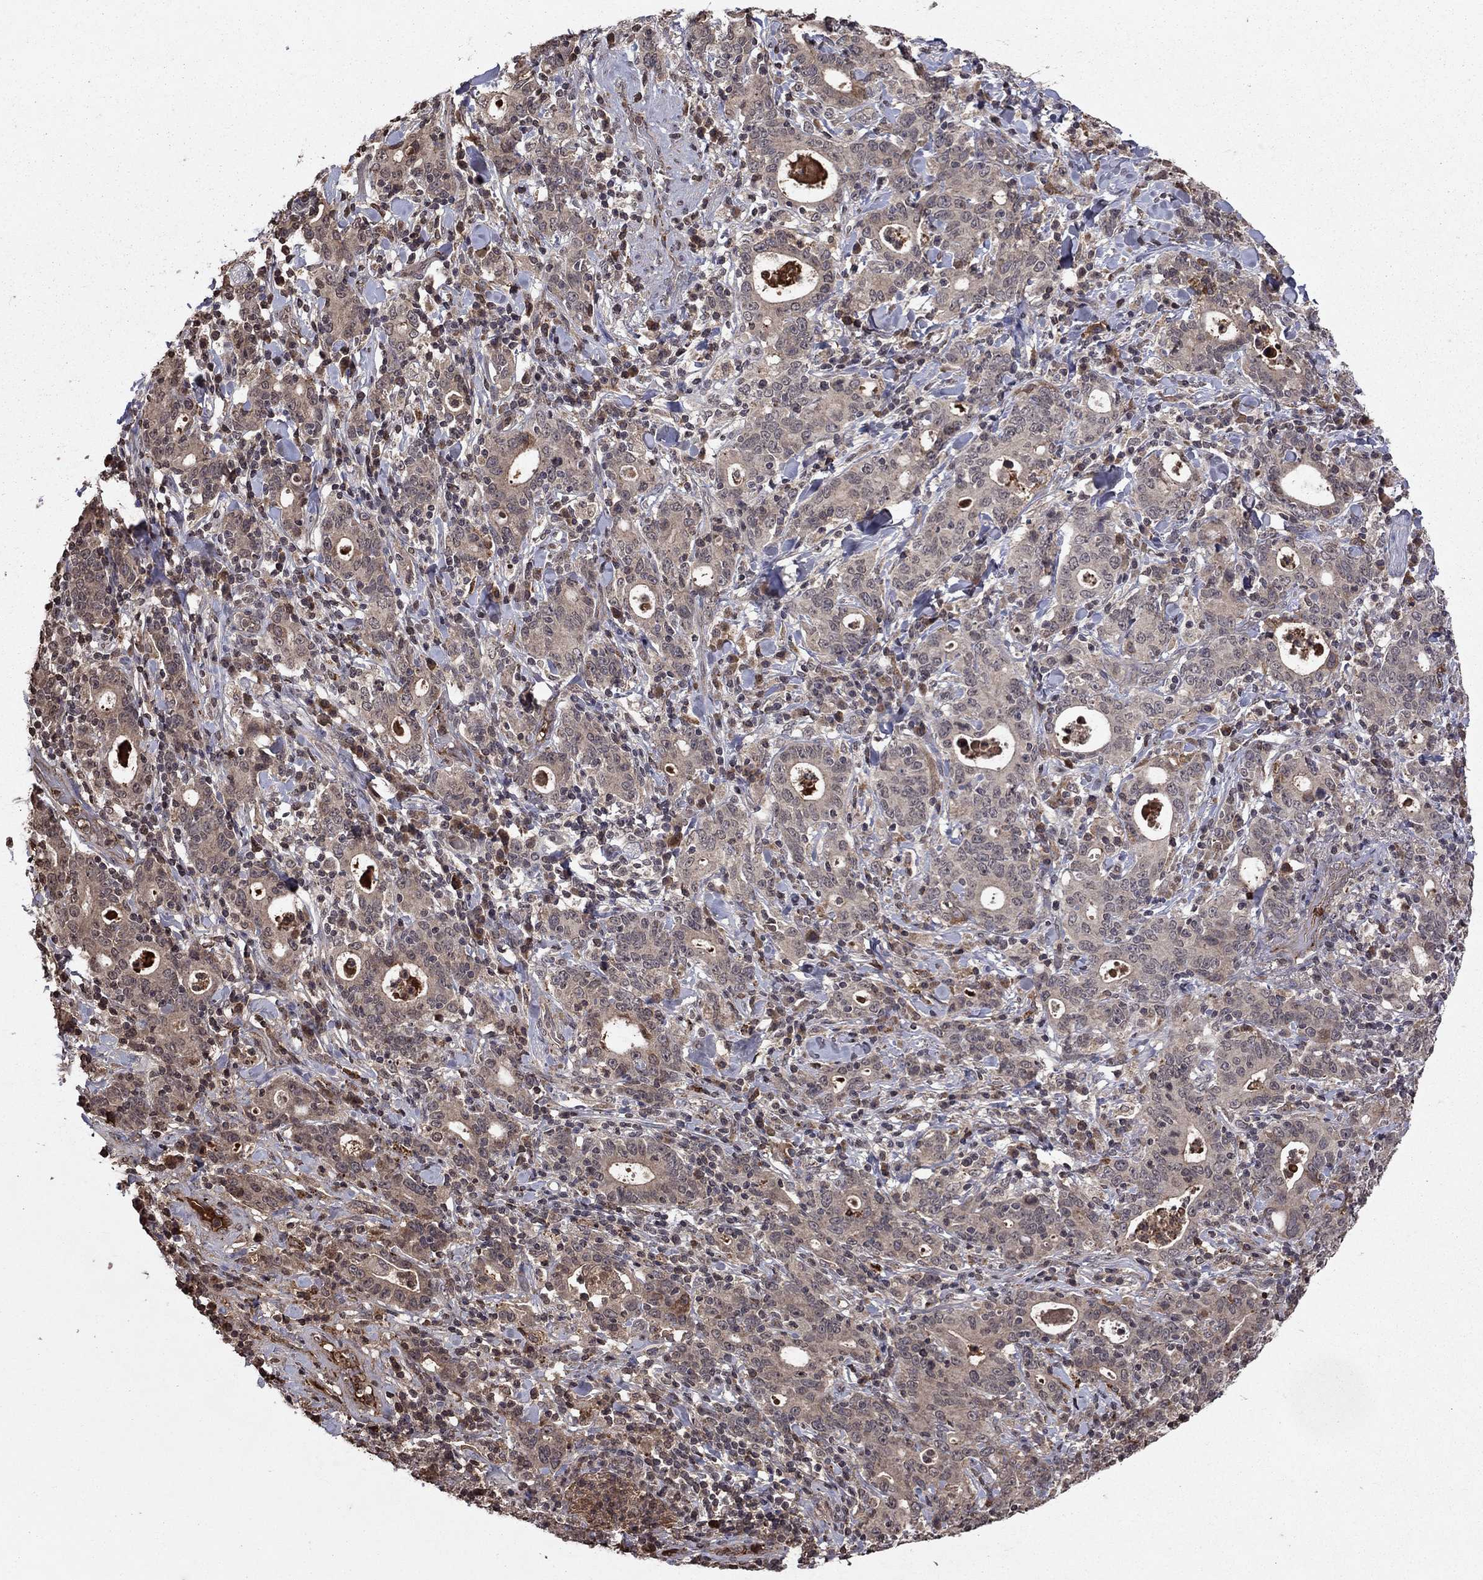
{"staining": {"intensity": "moderate", "quantity": "<25%", "location": "cytoplasmic/membranous"}, "tissue": "stomach cancer", "cell_type": "Tumor cells", "image_type": "cancer", "snomed": [{"axis": "morphology", "description": "Adenocarcinoma, NOS"}, {"axis": "topography", "description": "Stomach"}], "caption": "Tumor cells exhibit low levels of moderate cytoplasmic/membranous positivity in about <25% of cells in stomach adenocarcinoma.", "gene": "NLGN1", "patient": {"sex": "male", "age": 79}}